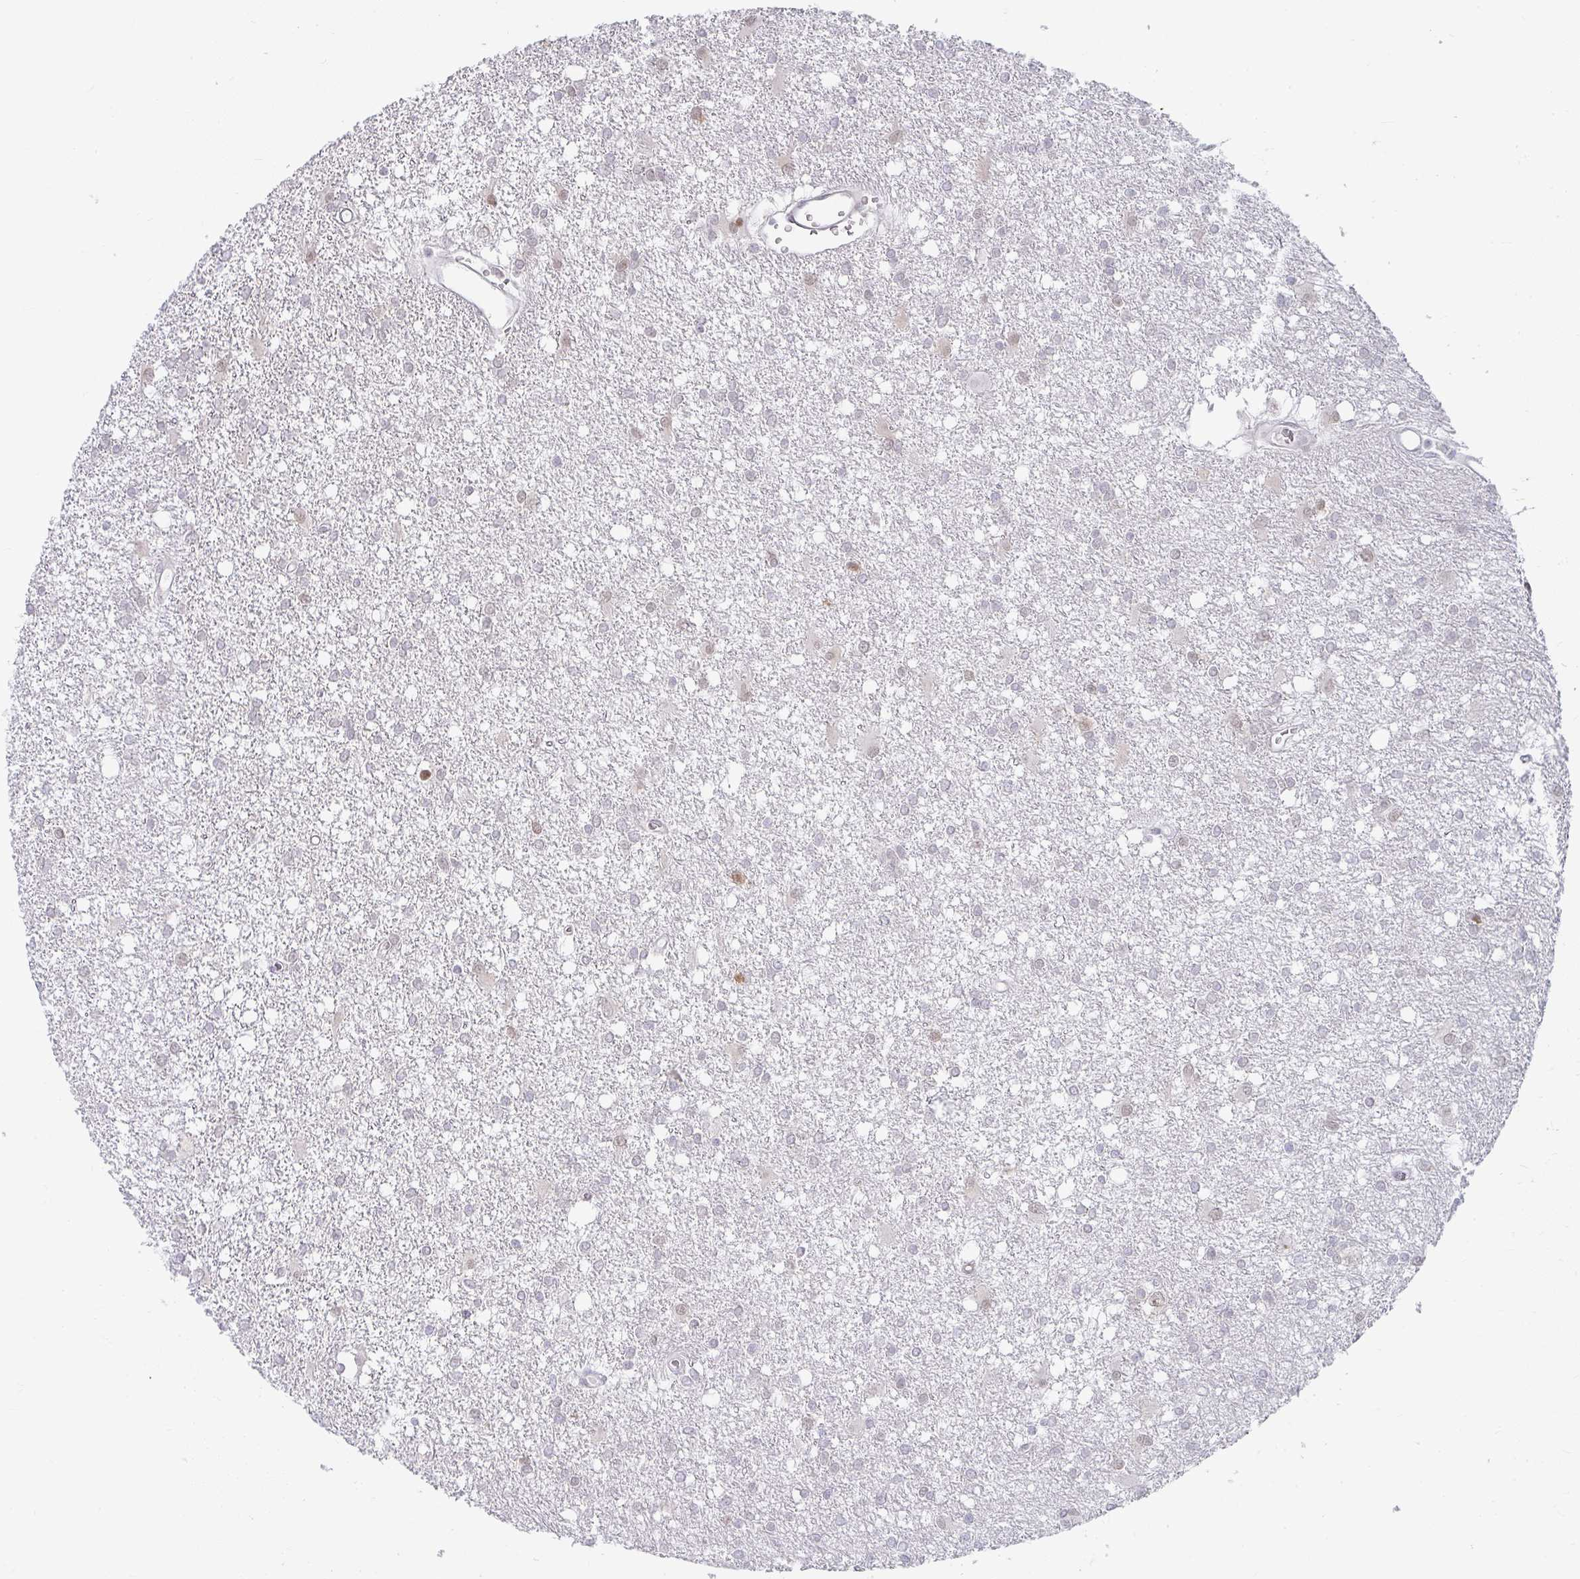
{"staining": {"intensity": "weak", "quantity": "<25%", "location": "nuclear"}, "tissue": "glioma", "cell_type": "Tumor cells", "image_type": "cancer", "snomed": [{"axis": "morphology", "description": "Glioma, malignant, High grade"}, {"axis": "topography", "description": "Brain"}], "caption": "Photomicrograph shows no significant protein staining in tumor cells of high-grade glioma (malignant).", "gene": "SYNCRIP", "patient": {"sex": "male", "age": 48}}